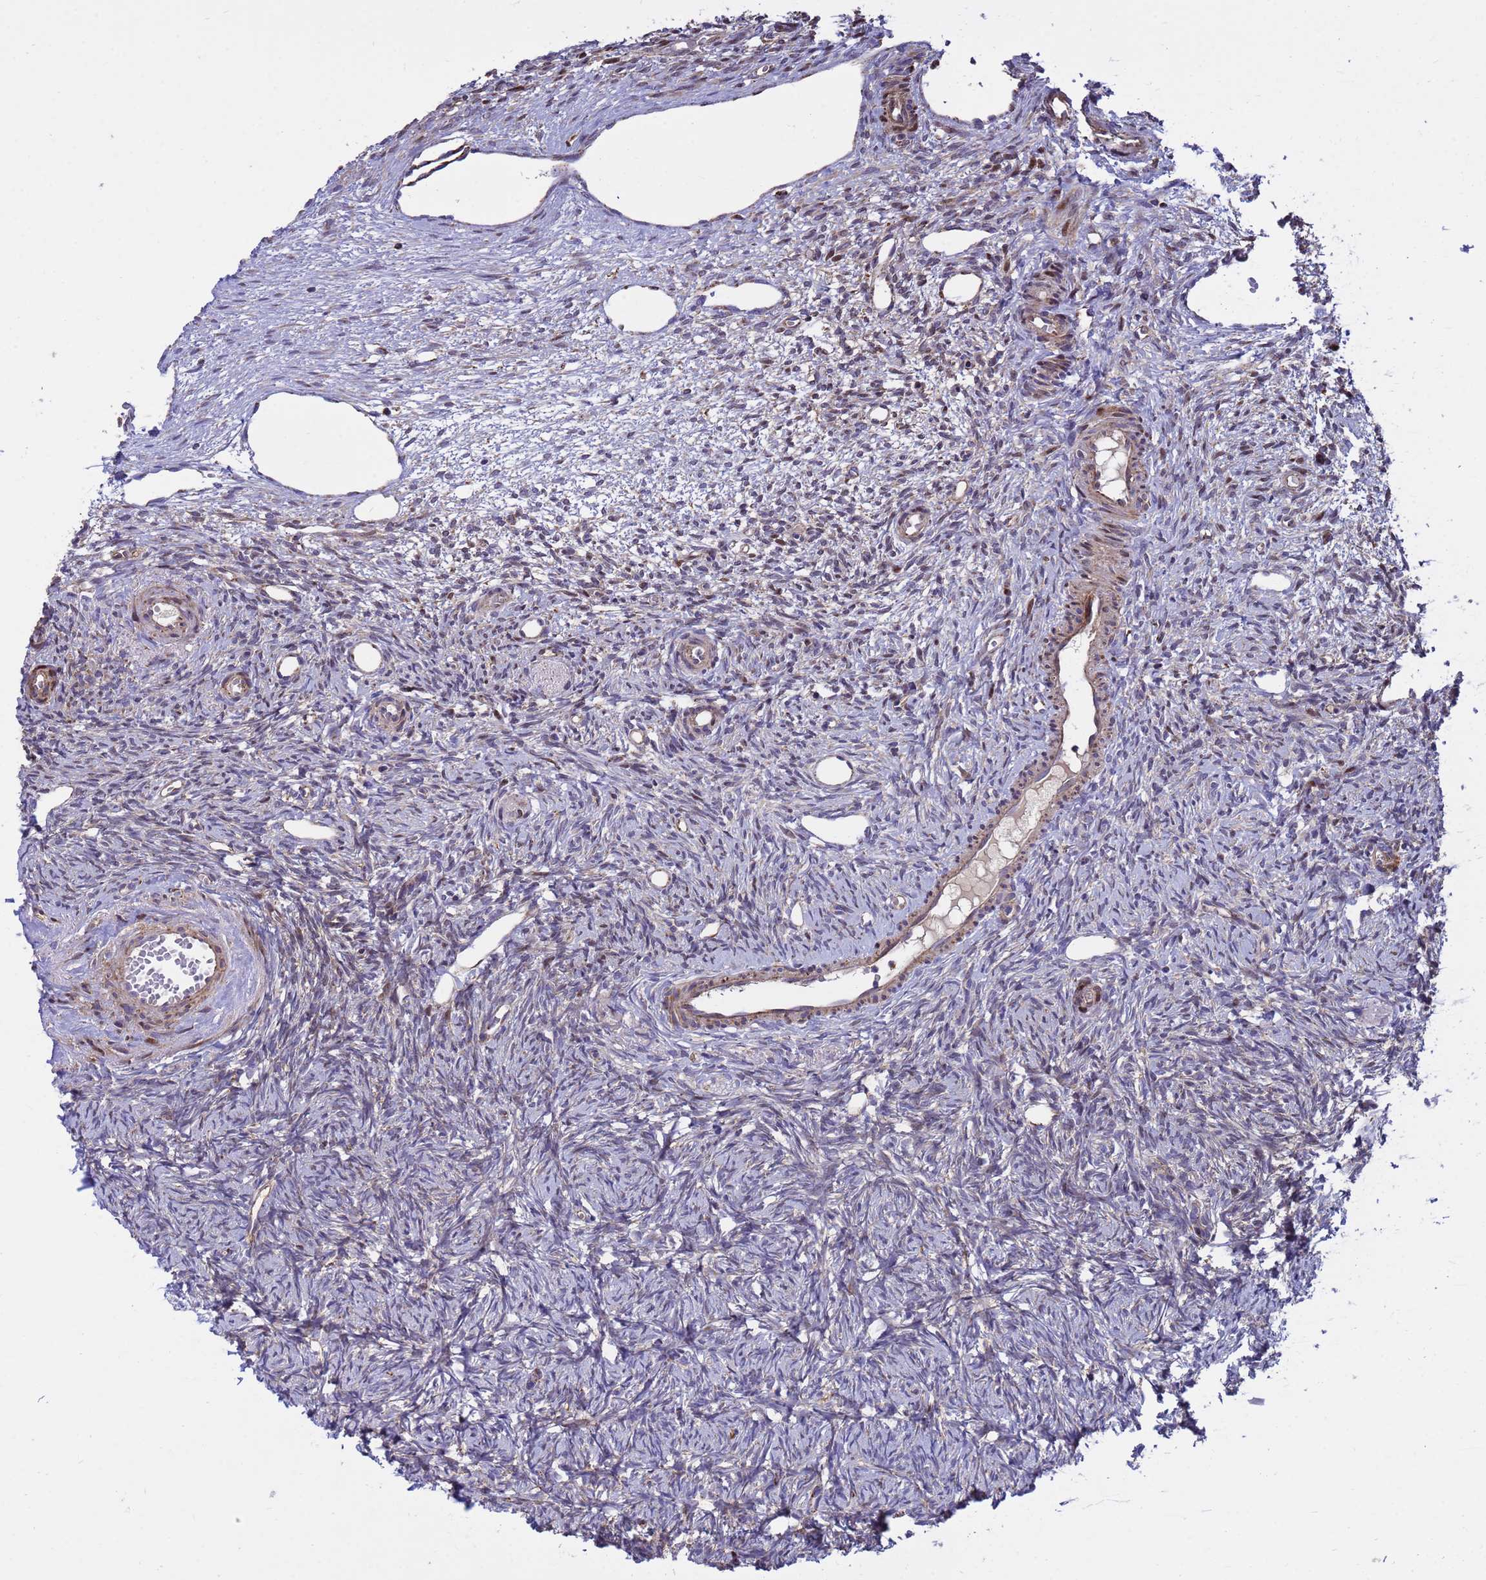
{"staining": {"intensity": "moderate", "quantity": "<25%", "location": "cytoplasmic/membranous,nuclear"}, "tissue": "ovary", "cell_type": "Ovarian stroma cells", "image_type": "normal", "snomed": [{"axis": "morphology", "description": "Normal tissue, NOS"}, {"axis": "topography", "description": "Ovary"}], "caption": "The photomicrograph displays immunohistochemical staining of normal ovary. There is moderate cytoplasmic/membranous,nuclear staining is present in approximately <25% of ovarian stroma cells. Using DAB (brown) and hematoxylin (blue) stains, captured at high magnification using brightfield microscopy.", "gene": "TUBGCP3", "patient": {"sex": "female", "age": 51}}